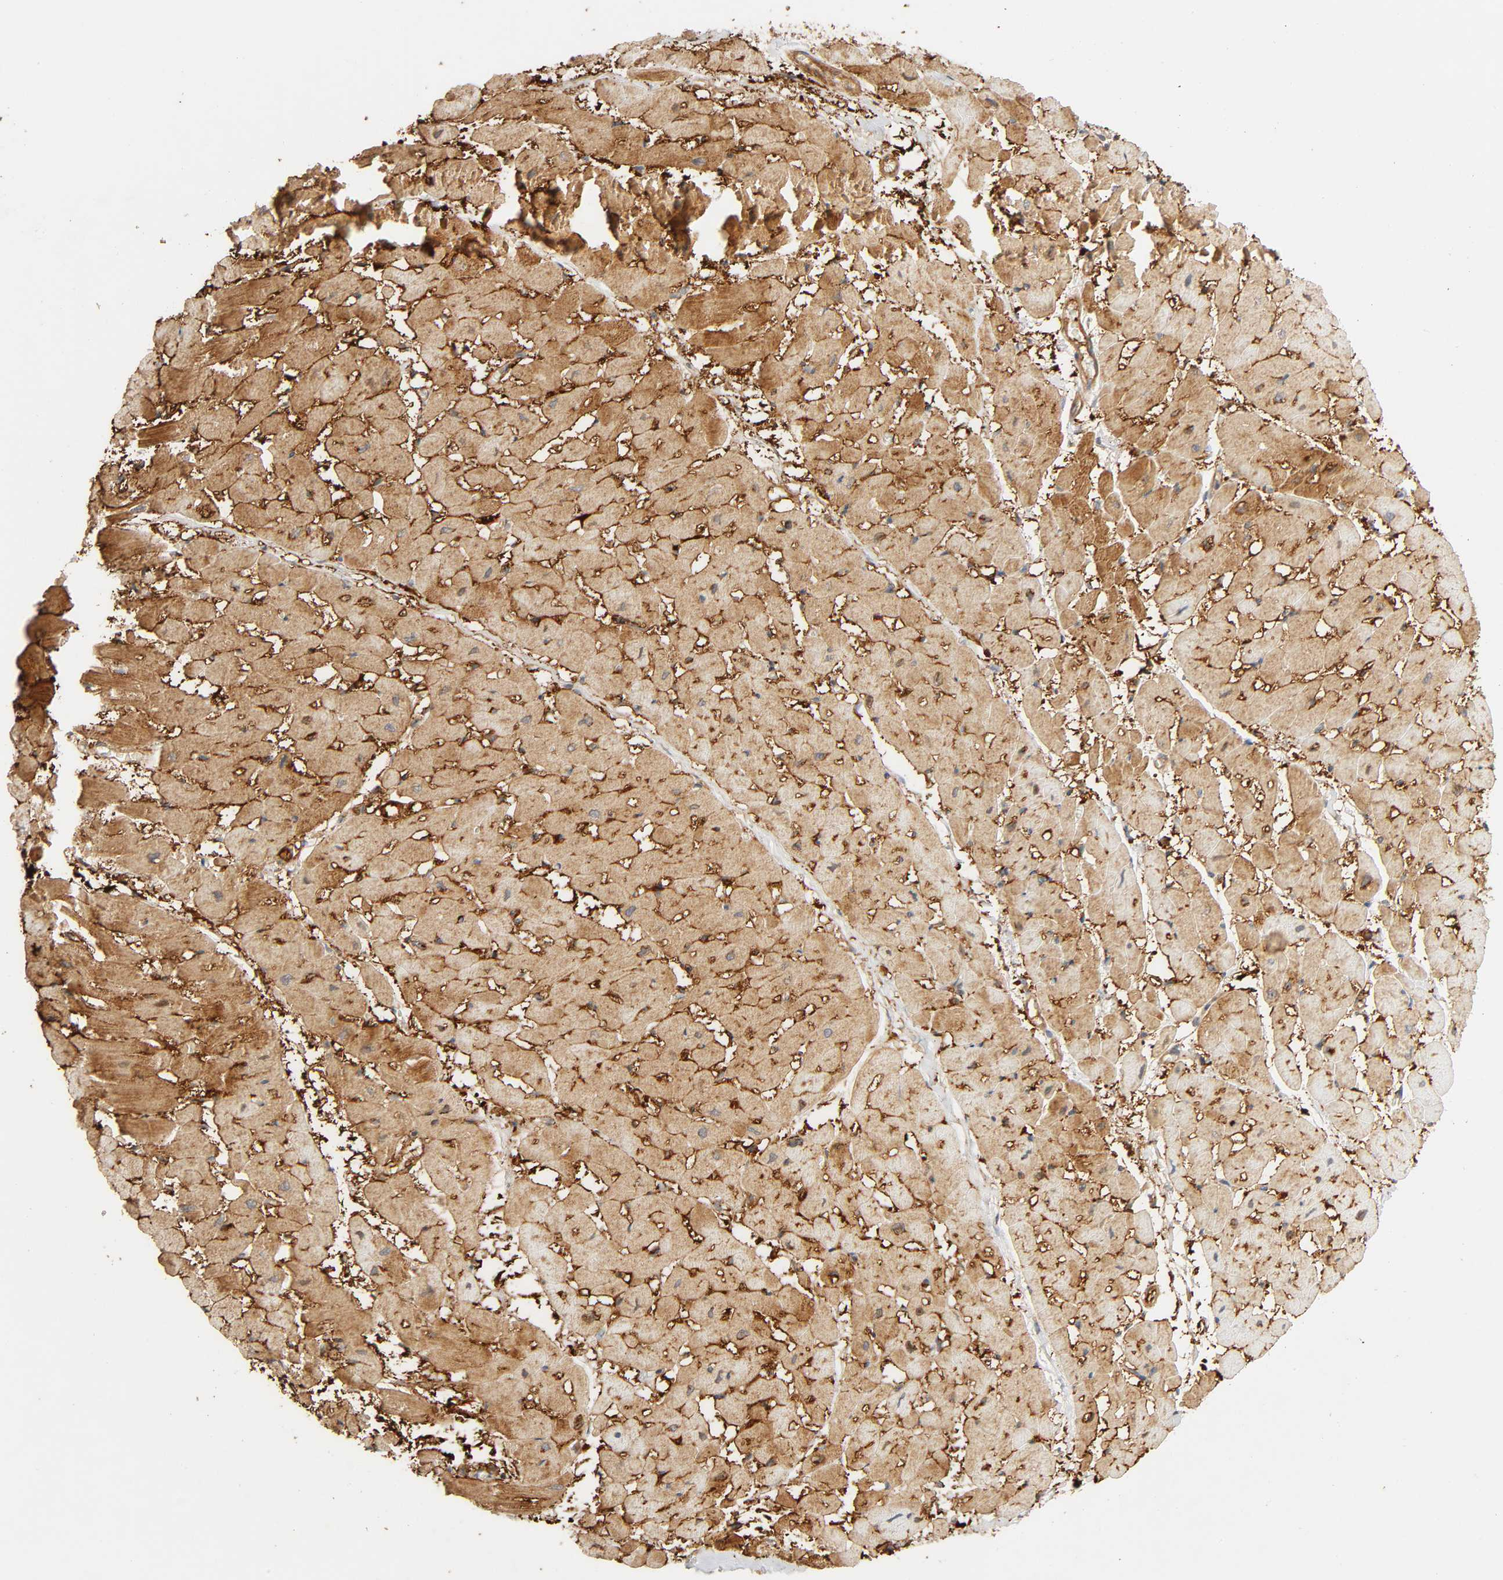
{"staining": {"intensity": "moderate", "quantity": "25%-75%", "location": "cytoplasmic/membranous"}, "tissue": "heart muscle", "cell_type": "Cardiomyocytes", "image_type": "normal", "snomed": [{"axis": "morphology", "description": "Normal tissue, NOS"}, {"axis": "topography", "description": "Heart"}], "caption": "Heart muscle was stained to show a protein in brown. There is medium levels of moderate cytoplasmic/membranous positivity in about 25%-75% of cardiomyocytes. (Brightfield microscopy of DAB IHC at high magnification).", "gene": "SGSM1", "patient": {"sex": "male", "age": 45}}